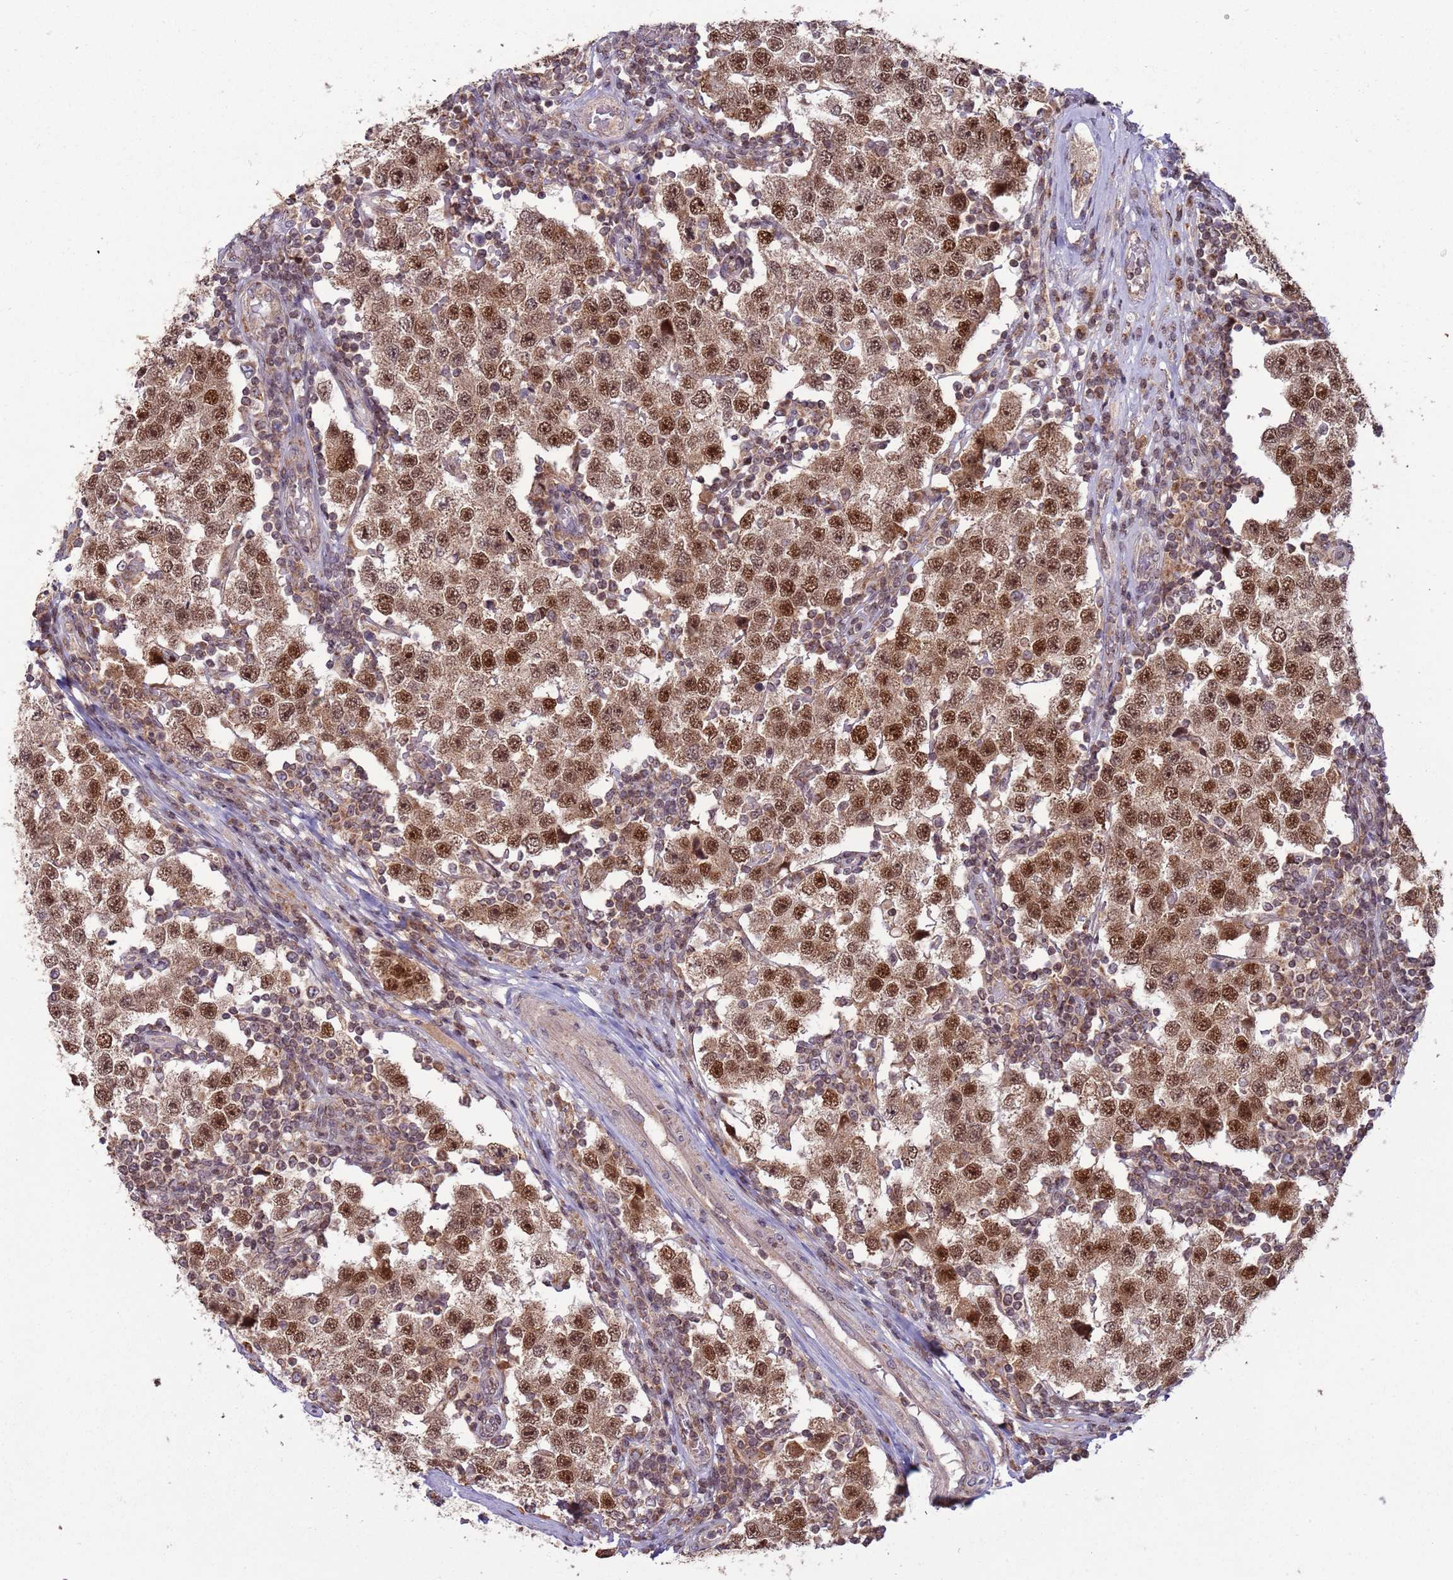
{"staining": {"intensity": "strong", "quantity": ">75%", "location": "nuclear"}, "tissue": "testis cancer", "cell_type": "Tumor cells", "image_type": "cancer", "snomed": [{"axis": "morphology", "description": "Seminoma, NOS"}, {"axis": "topography", "description": "Testis"}], "caption": "A histopathology image showing strong nuclear expression in about >75% of tumor cells in testis seminoma, as visualized by brown immunohistochemical staining.", "gene": "RCOR2", "patient": {"sex": "male", "age": 34}}